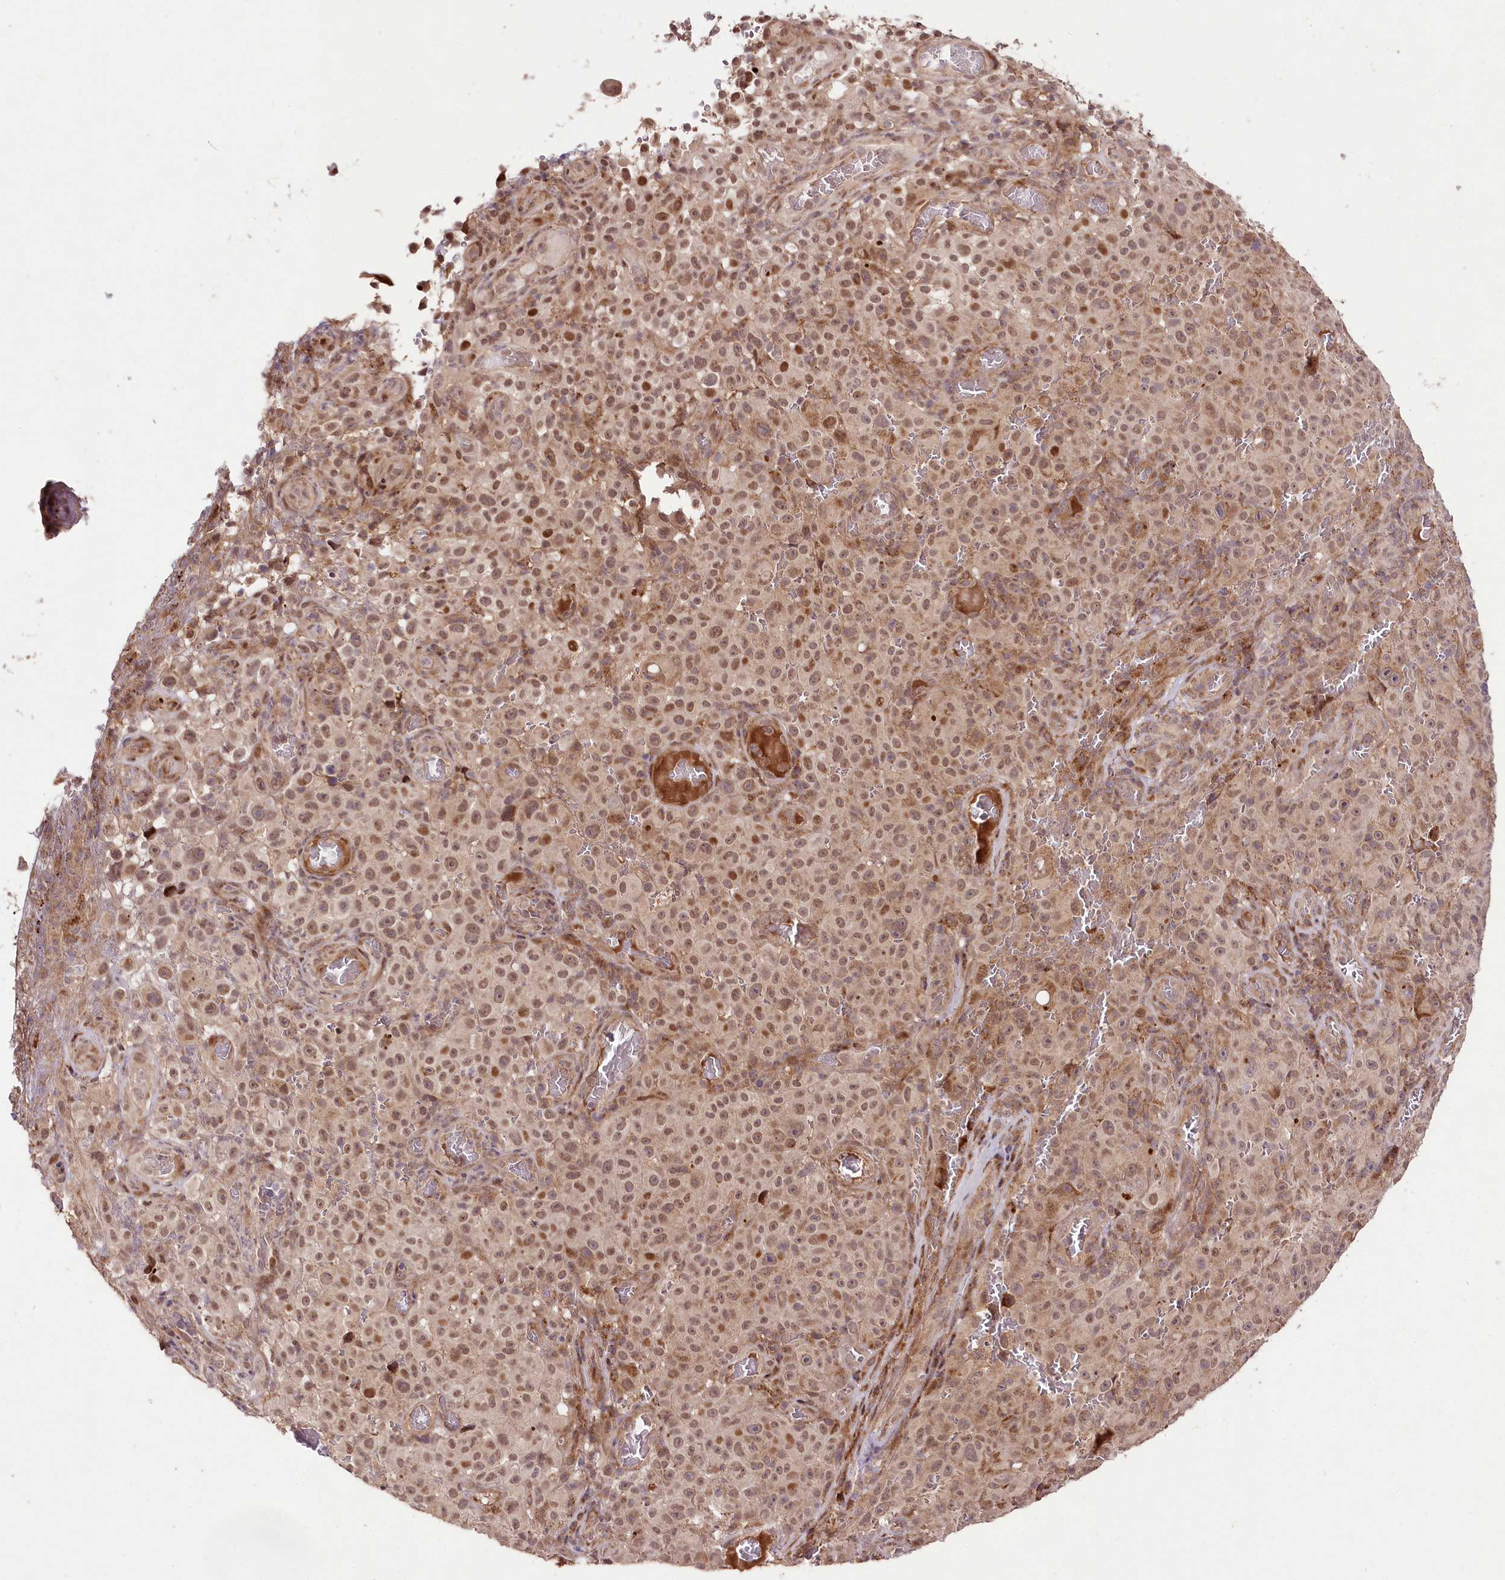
{"staining": {"intensity": "moderate", "quantity": "25%-75%", "location": "cytoplasmic/membranous,nuclear"}, "tissue": "melanoma", "cell_type": "Tumor cells", "image_type": "cancer", "snomed": [{"axis": "morphology", "description": "Malignant melanoma, NOS"}, {"axis": "topography", "description": "Skin"}], "caption": "Malignant melanoma tissue demonstrates moderate cytoplasmic/membranous and nuclear positivity in about 25%-75% of tumor cells", "gene": "PHLDB1", "patient": {"sex": "female", "age": 82}}